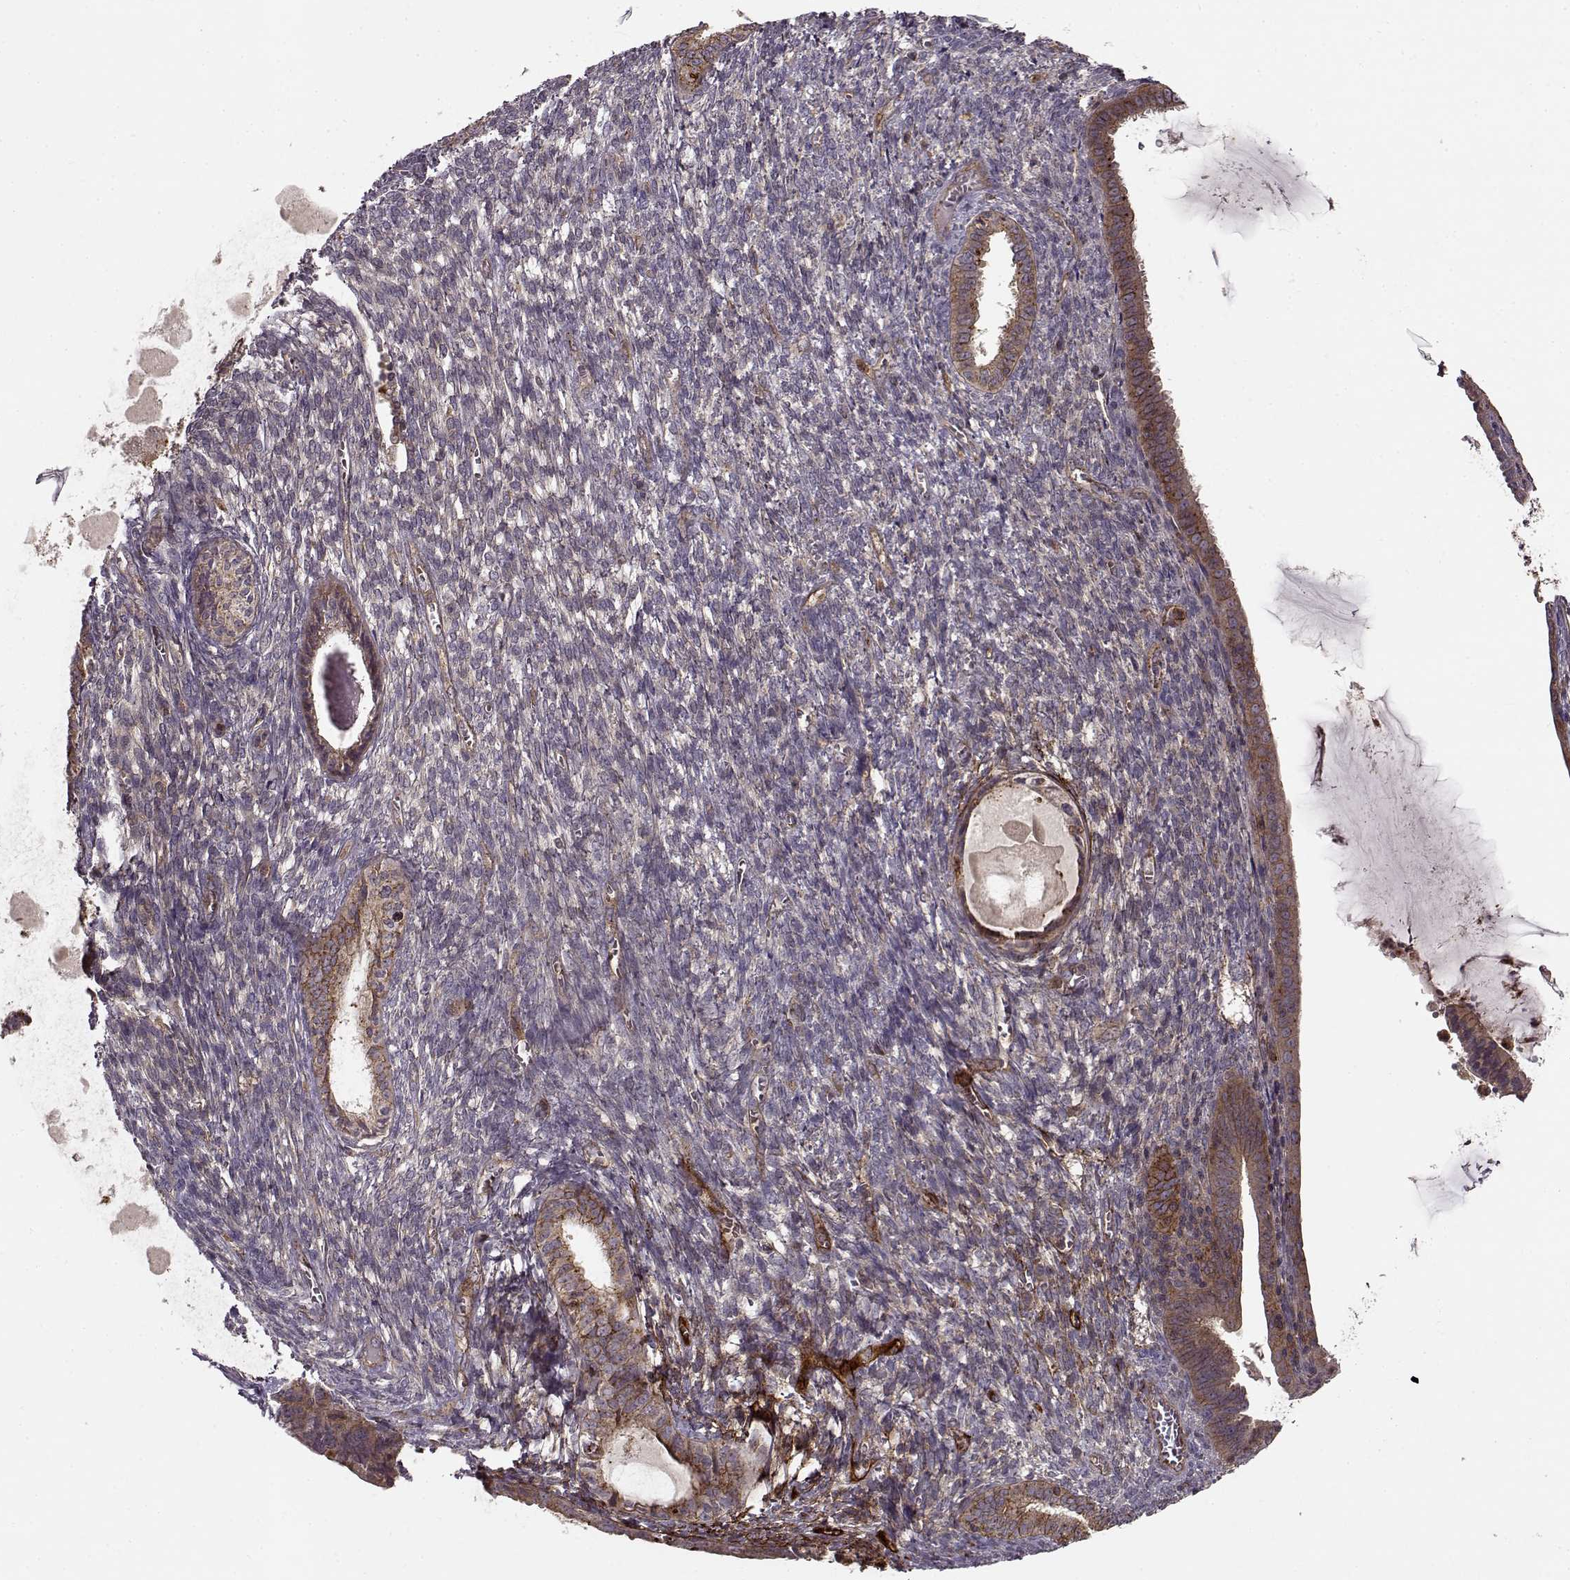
{"staining": {"intensity": "moderate", "quantity": ">75%", "location": "cytoplasmic/membranous"}, "tissue": "endometrial cancer", "cell_type": "Tumor cells", "image_type": "cancer", "snomed": [{"axis": "morphology", "description": "Adenocarcinoma, NOS"}, {"axis": "topography", "description": "Endometrium"}], "caption": "Protein expression analysis of human endometrial adenocarcinoma reveals moderate cytoplasmic/membranous expression in approximately >75% of tumor cells.", "gene": "IFRD2", "patient": {"sex": "female", "age": 86}}